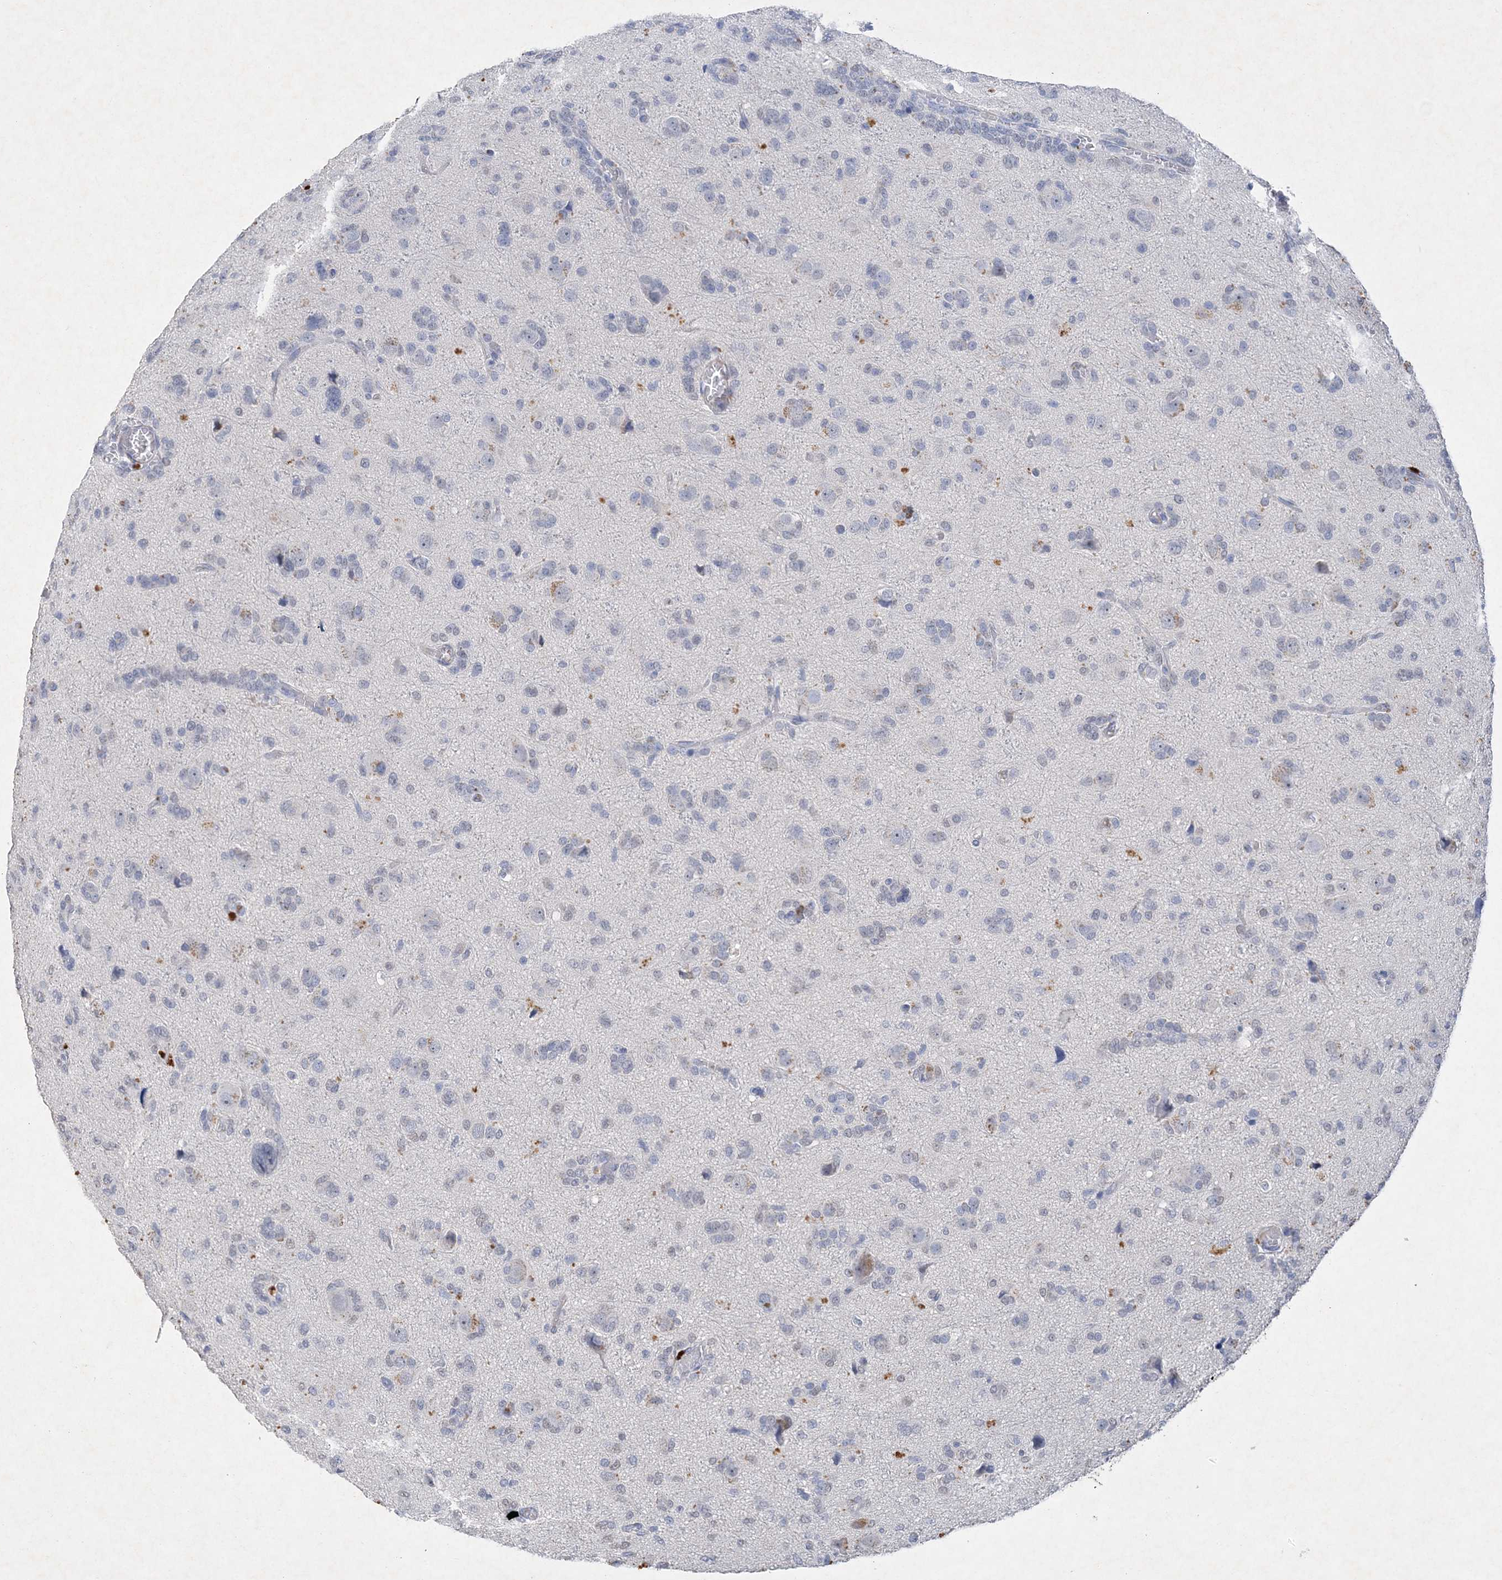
{"staining": {"intensity": "negative", "quantity": "none", "location": "none"}, "tissue": "glioma", "cell_type": "Tumor cells", "image_type": "cancer", "snomed": [{"axis": "morphology", "description": "Glioma, malignant, High grade"}, {"axis": "topography", "description": "Brain"}], "caption": "Immunohistochemistry (IHC) of human high-grade glioma (malignant) exhibits no positivity in tumor cells.", "gene": "C11orf58", "patient": {"sex": "female", "age": 59}}